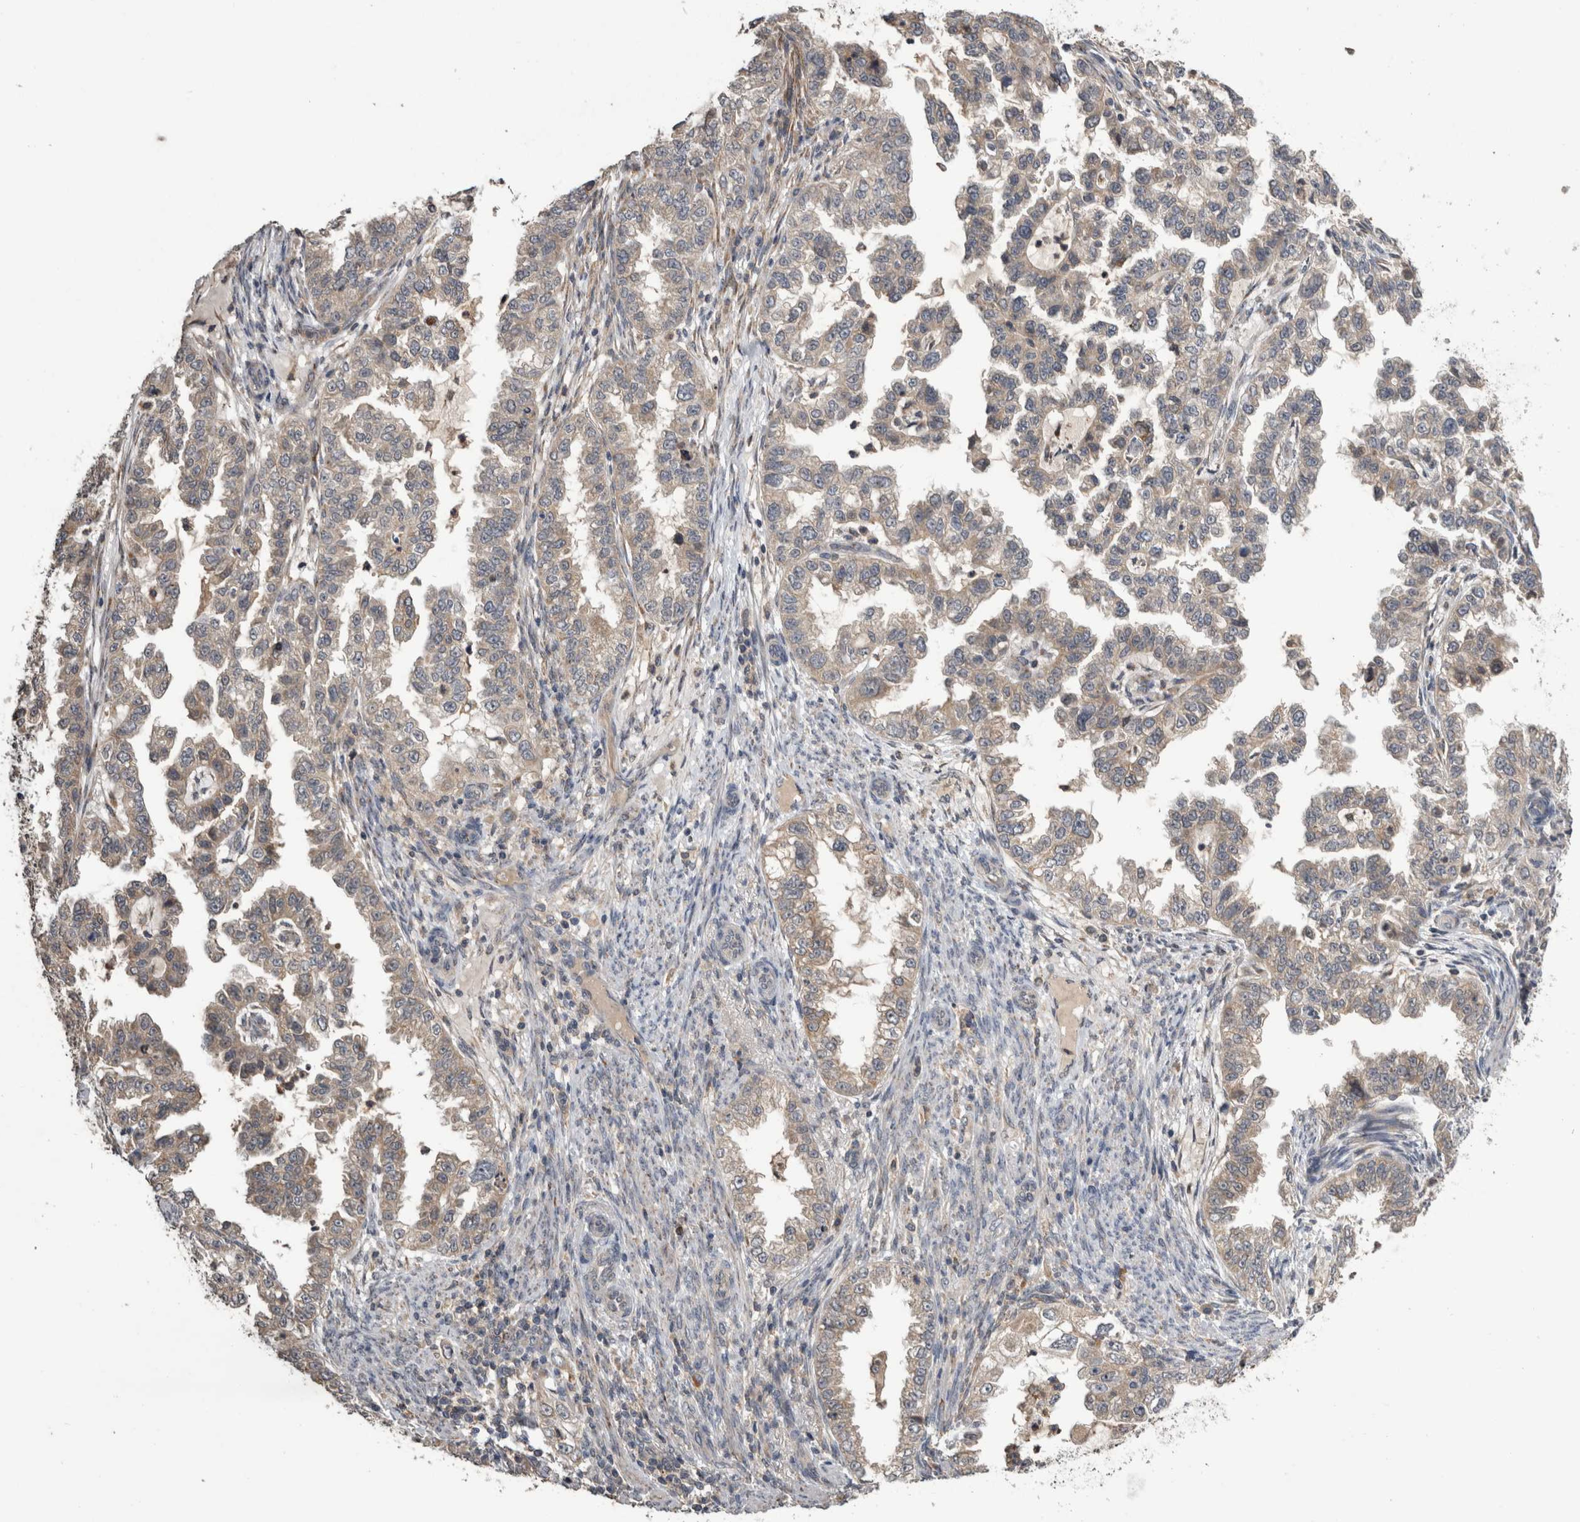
{"staining": {"intensity": "negative", "quantity": "none", "location": "none"}, "tissue": "endometrial cancer", "cell_type": "Tumor cells", "image_type": "cancer", "snomed": [{"axis": "morphology", "description": "Adenocarcinoma, NOS"}, {"axis": "topography", "description": "Endometrium"}], "caption": "This image is of endometrial adenocarcinoma stained with immunohistochemistry (IHC) to label a protein in brown with the nuclei are counter-stained blue. There is no positivity in tumor cells.", "gene": "ANXA13", "patient": {"sex": "female", "age": 85}}